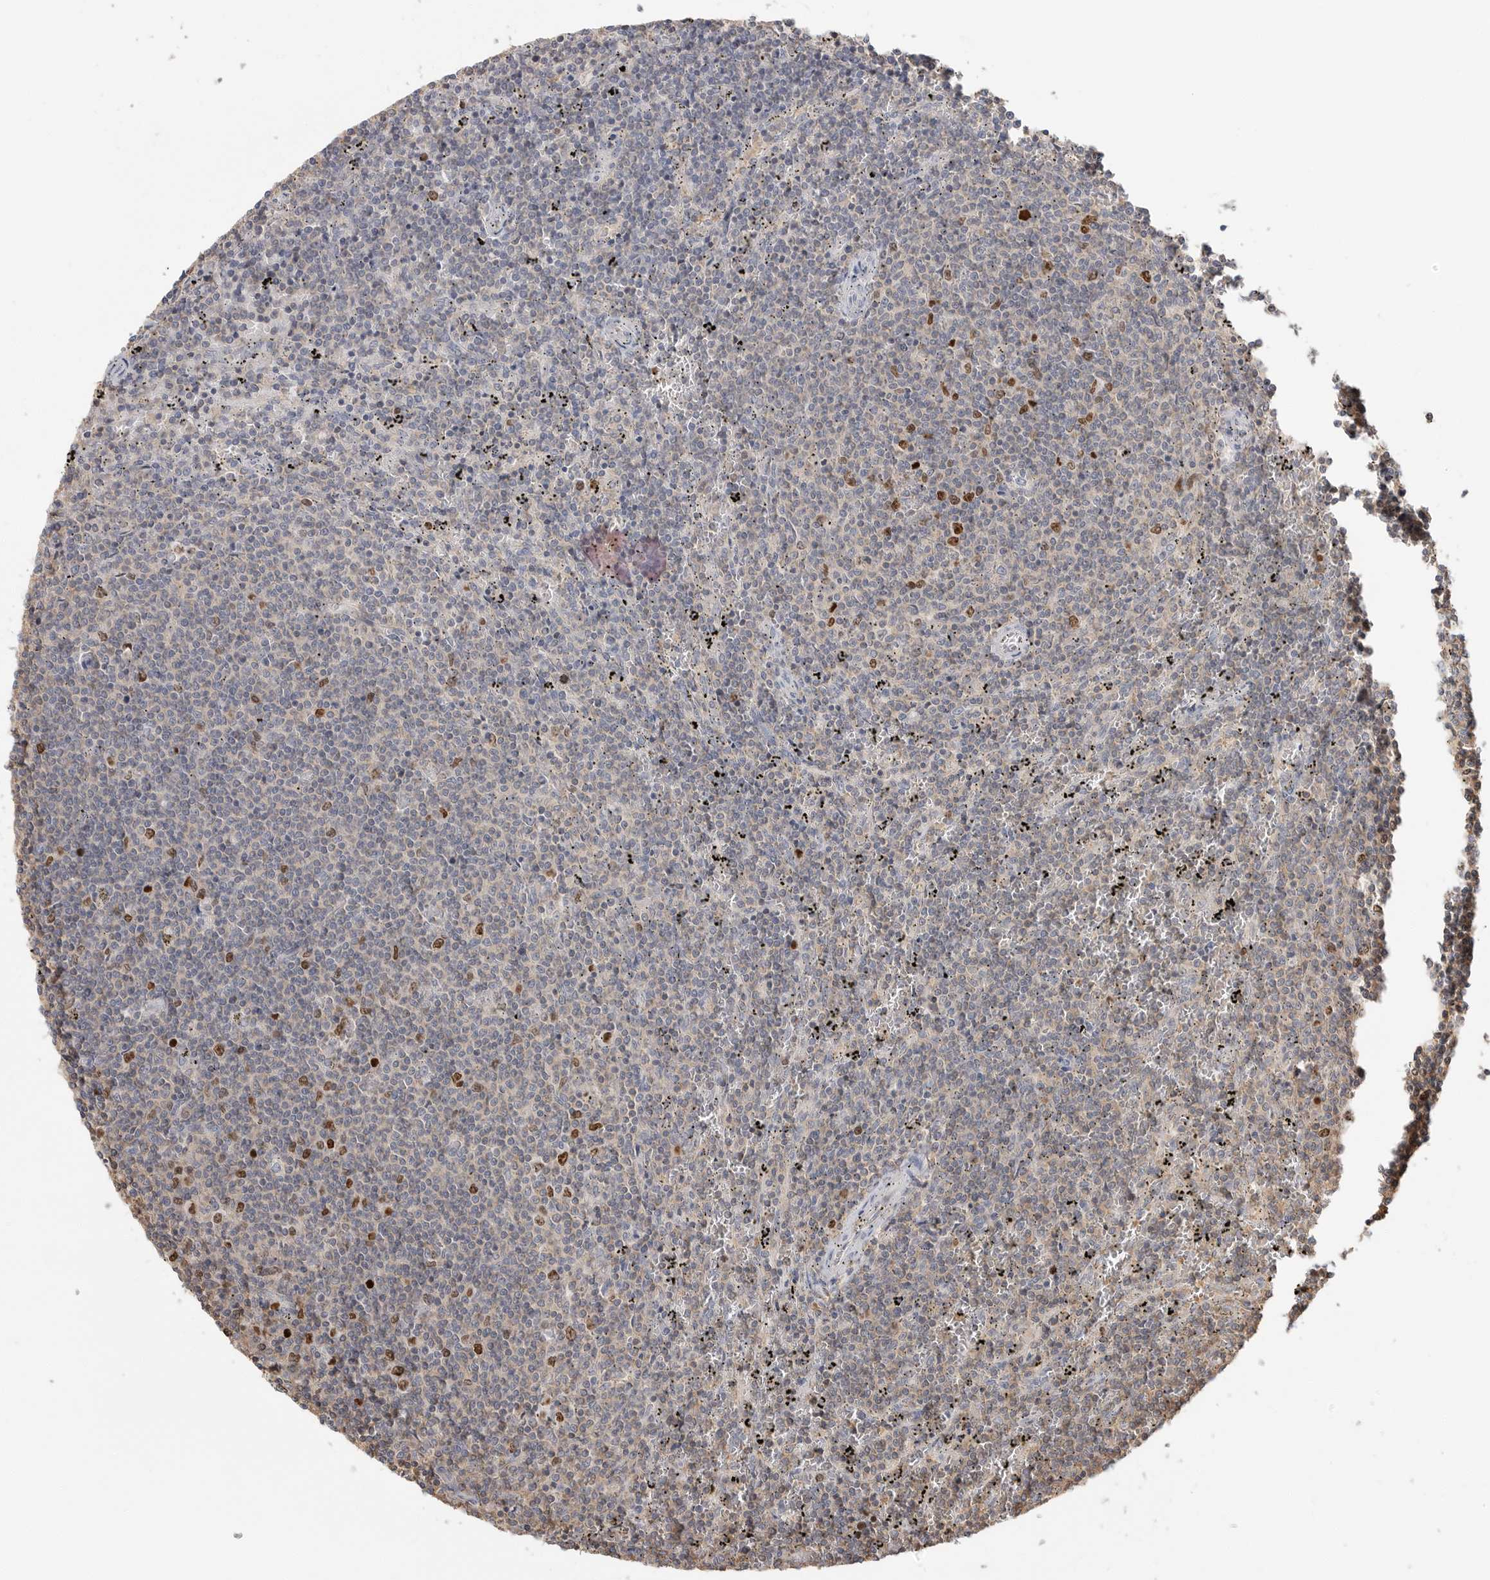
{"staining": {"intensity": "moderate", "quantity": "<25%", "location": "nuclear"}, "tissue": "lymphoma", "cell_type": "Tumor cells", "image_type": "cancer", "snomed": [{"axis": "morphology", "description": "Malignant lymphoma, non-Hodgkin's type, Low grade"}, {"axis": "topography", "description": "Spleen"}], "caption": "Tumor cells exhibit low levels of moderate nuclear expression in about <25% of cells in human low-grade malignant lymphoma, non-Hodgkin's type.", "gene": "TOP2A", "patient": {"sex": "female", "age": 50}}